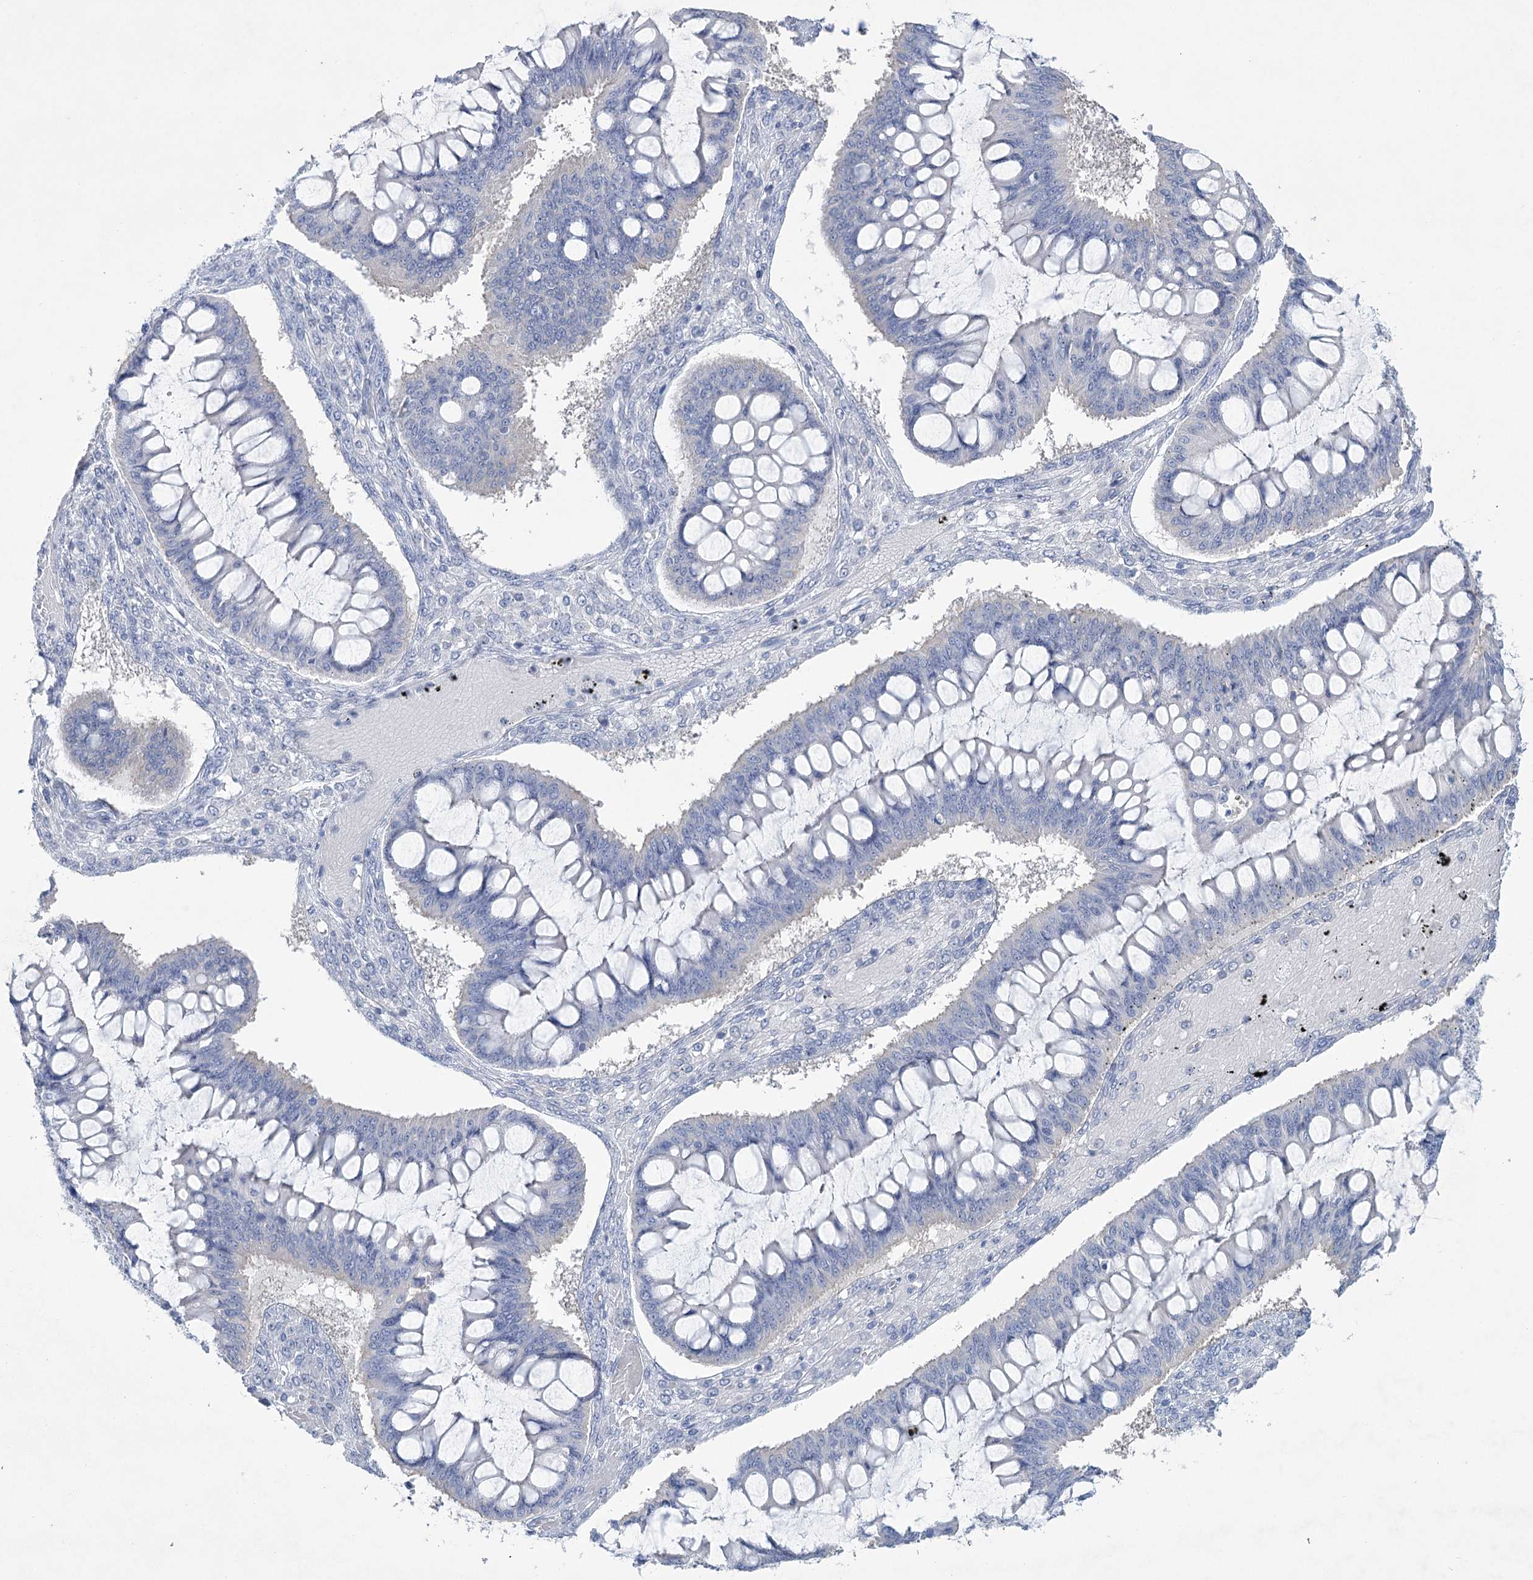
{"staining": {"intensity": "negative", "quantity": "none", "location": "none"}, "tissue": "ovarian cancer", "cell_type": "Tumor cells", "image_type": "cancer", "snomed": [{"axis": "morphology", "description": "Cystadenocarcinoma, mucinous, NOS"}, {"axis": "topography", "description": "Ovary"}], "caption": "DAB immunohistochemical staining of ovarian cancer exhibits no significant expression in tumor cells.", "gene": "CCDC88A", "patient": {"sex": "female", "age": 73}}